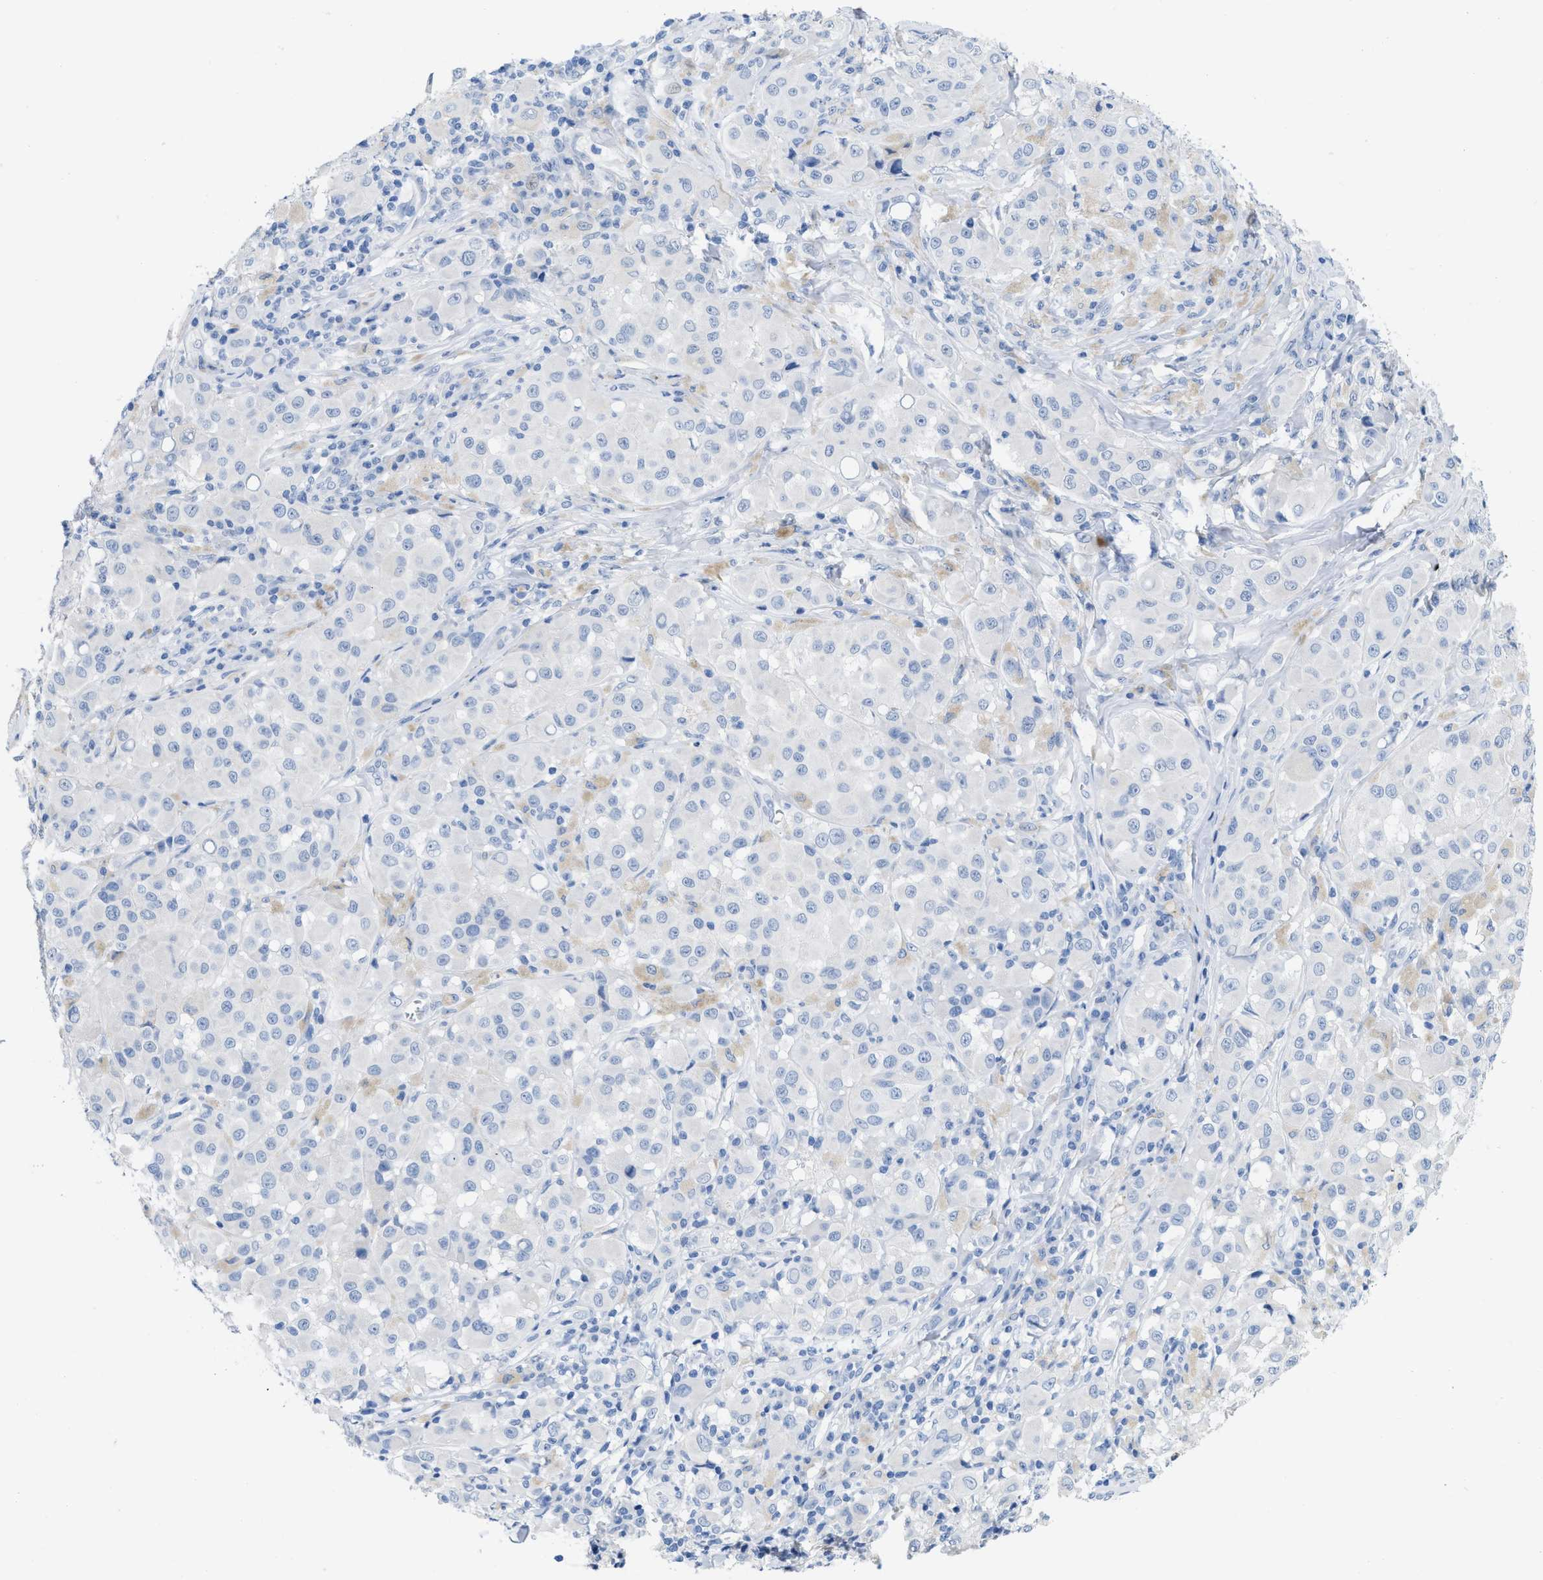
{"staining": {"intensity": "negative", "quantity": "none", "location": "none"}, "tissue": "melanoma", "cell_type": "Tumor cells", "image_type": "cancer", "snomed": [{"axis": "morphology", "description": "Malignant melanoma, NOS"}, {"axis": "topography", "description": "Skin"}], "caption": "Immunohistochemical staining of human malignant melanoma displays no significant expression in tumor cells. (DAB (3,3'-diaminobenzidine) immunohistochemistry (IHC), high magnification).", "gene": "CR1", "patient": {"sex": "male", "age": 84}}